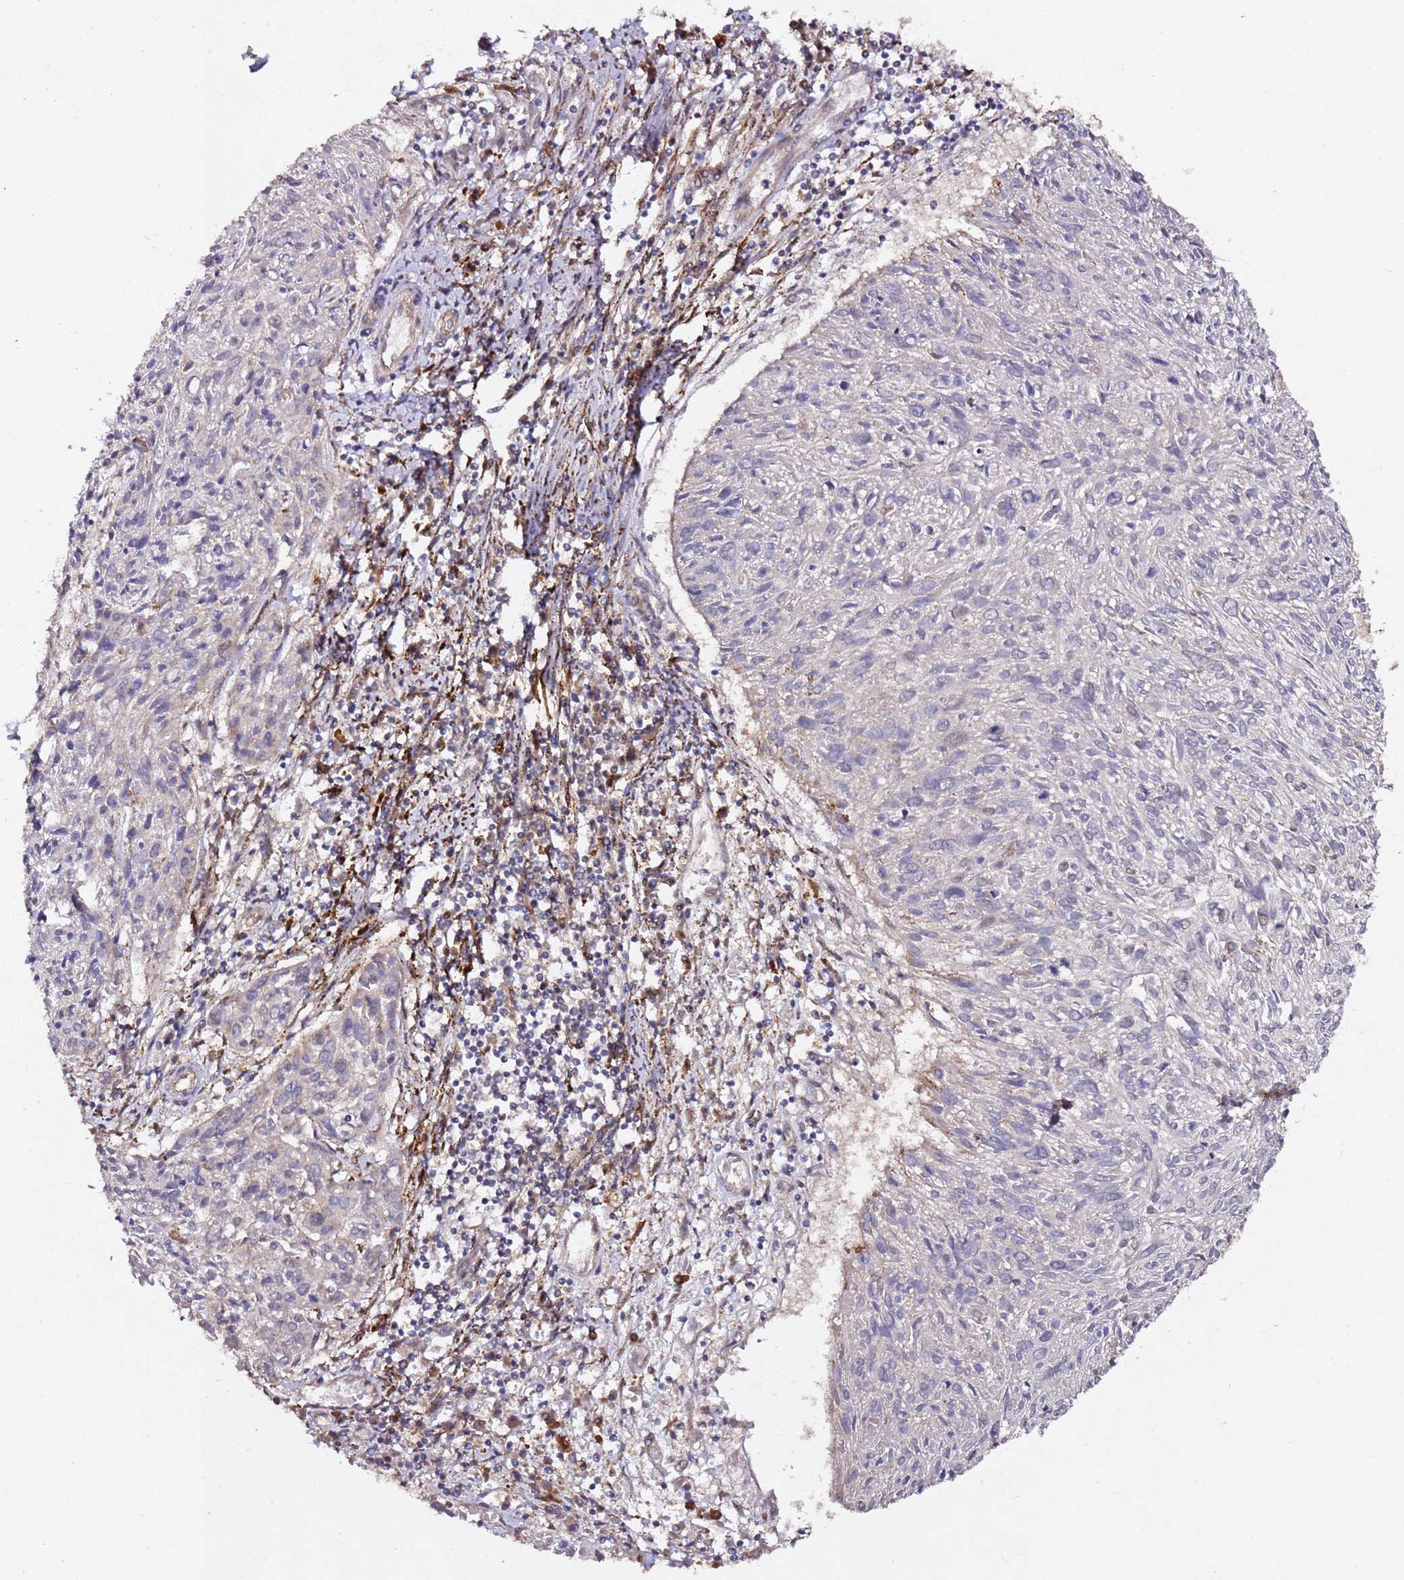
{"staining": {"intensity": "moderate", "quantity": "<25%", "location": "nuclear"}, "tissue": "cervical cancer", "cell_type": "Tumor cells", "image_type": "cancer", "snomed": [{"axis": "morphology", "description": "Squamous cell carcinoma, NOS"}, {"axis": "topography", "description": "Cervix"}], "caption": "Protein expression by immunohistochemistry shows moderate nuclear expression in about <25% of tumor cells in squamous cell carcinoma (cervical).", "gene": "ALG11", "patient": {"sex": "female", "age": 51}}